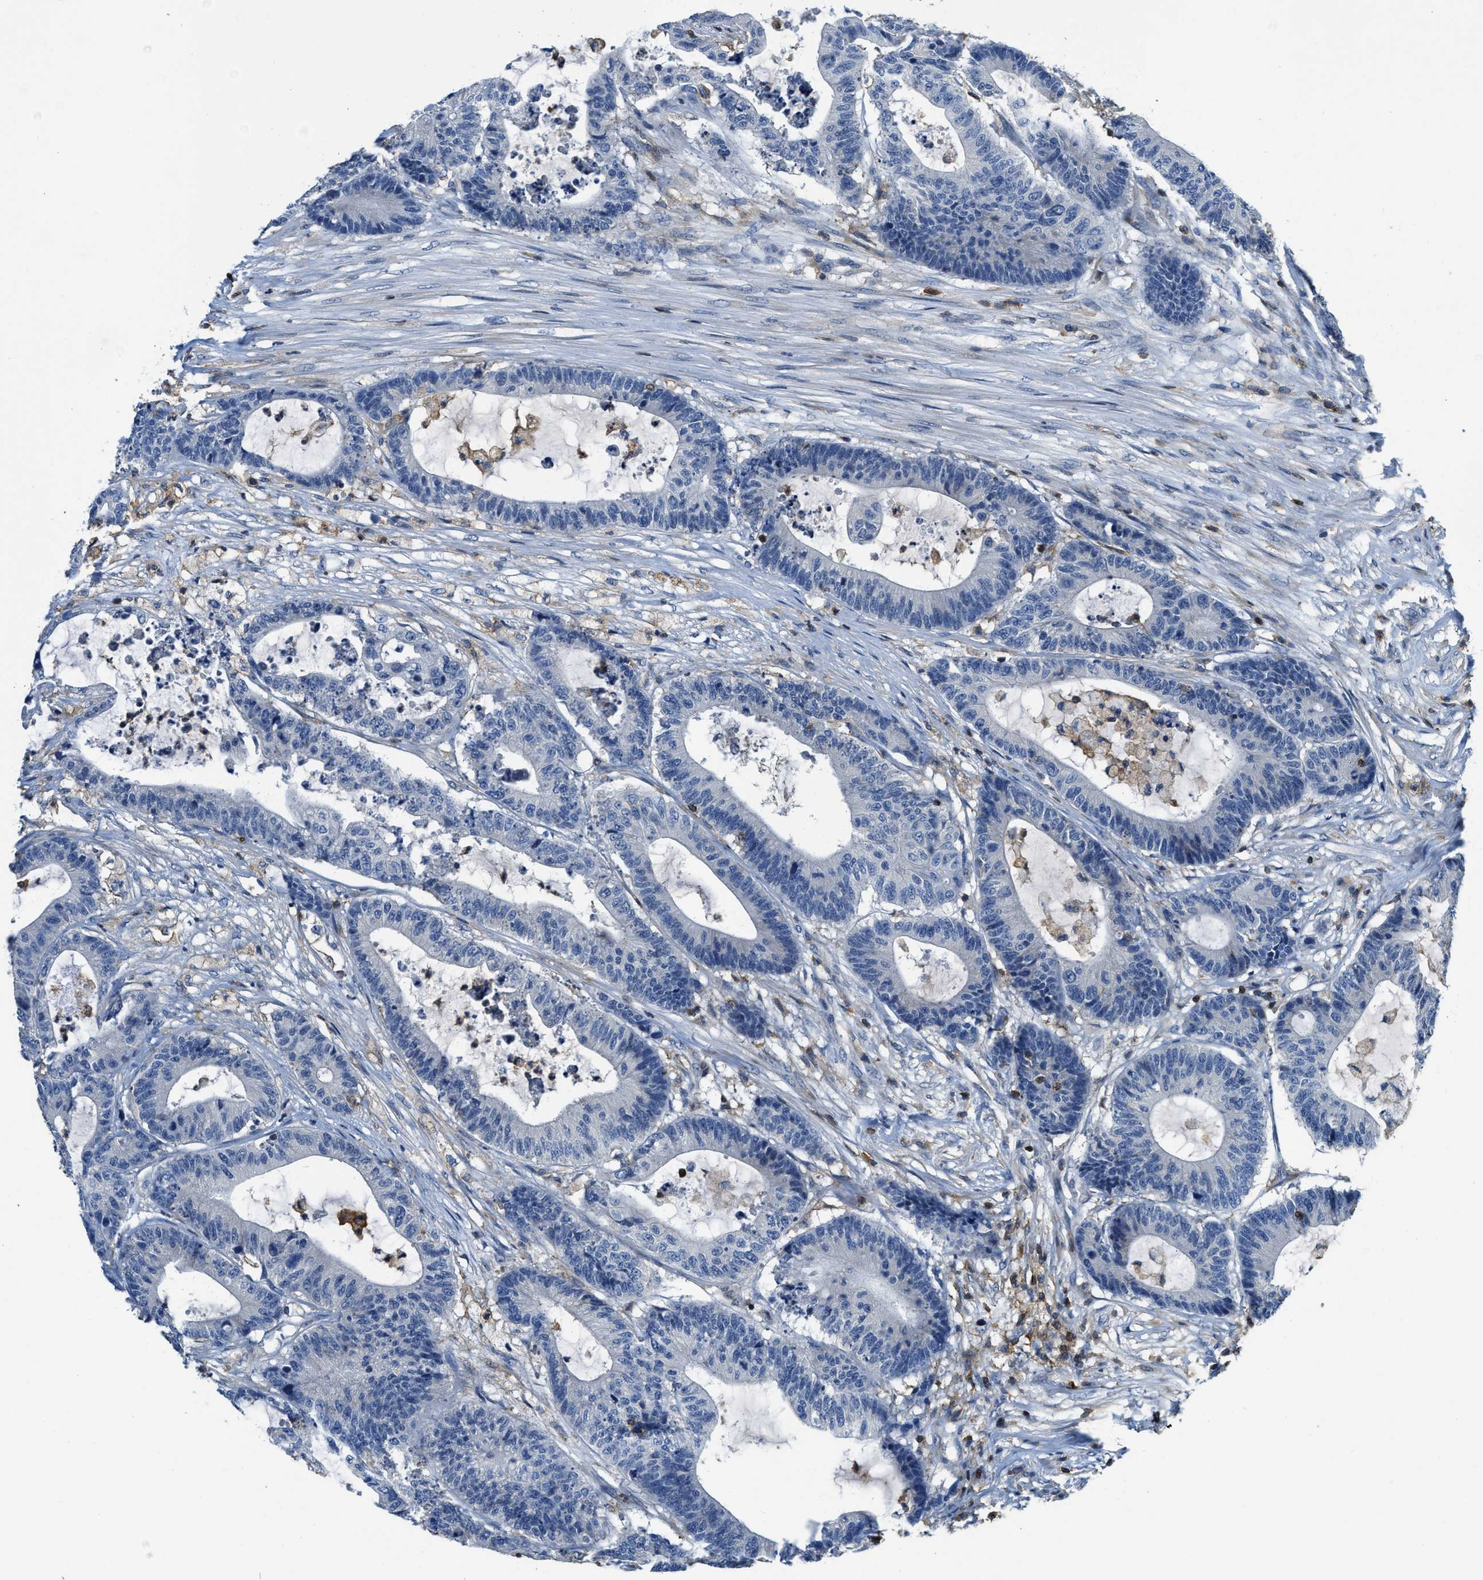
{"staining": {"intensity": "negative", "quantity": "none", "location": "none"}, "tissue": "colorectal cancer", "cell_type": "Tumor cells", "image_type": "cancer", "snomed": [{"axis": "morphology", "description": "Adenocarcinoma, NOS"}, {"axis": "topography", "description": "Colon"}], "caption": "Colorectal adenocarcinoma was stained to show a protein in brown. There is no significant expression in tumor cells.", "gene": "MYO1G", "patient": {"sex": "female", "age": 84}}